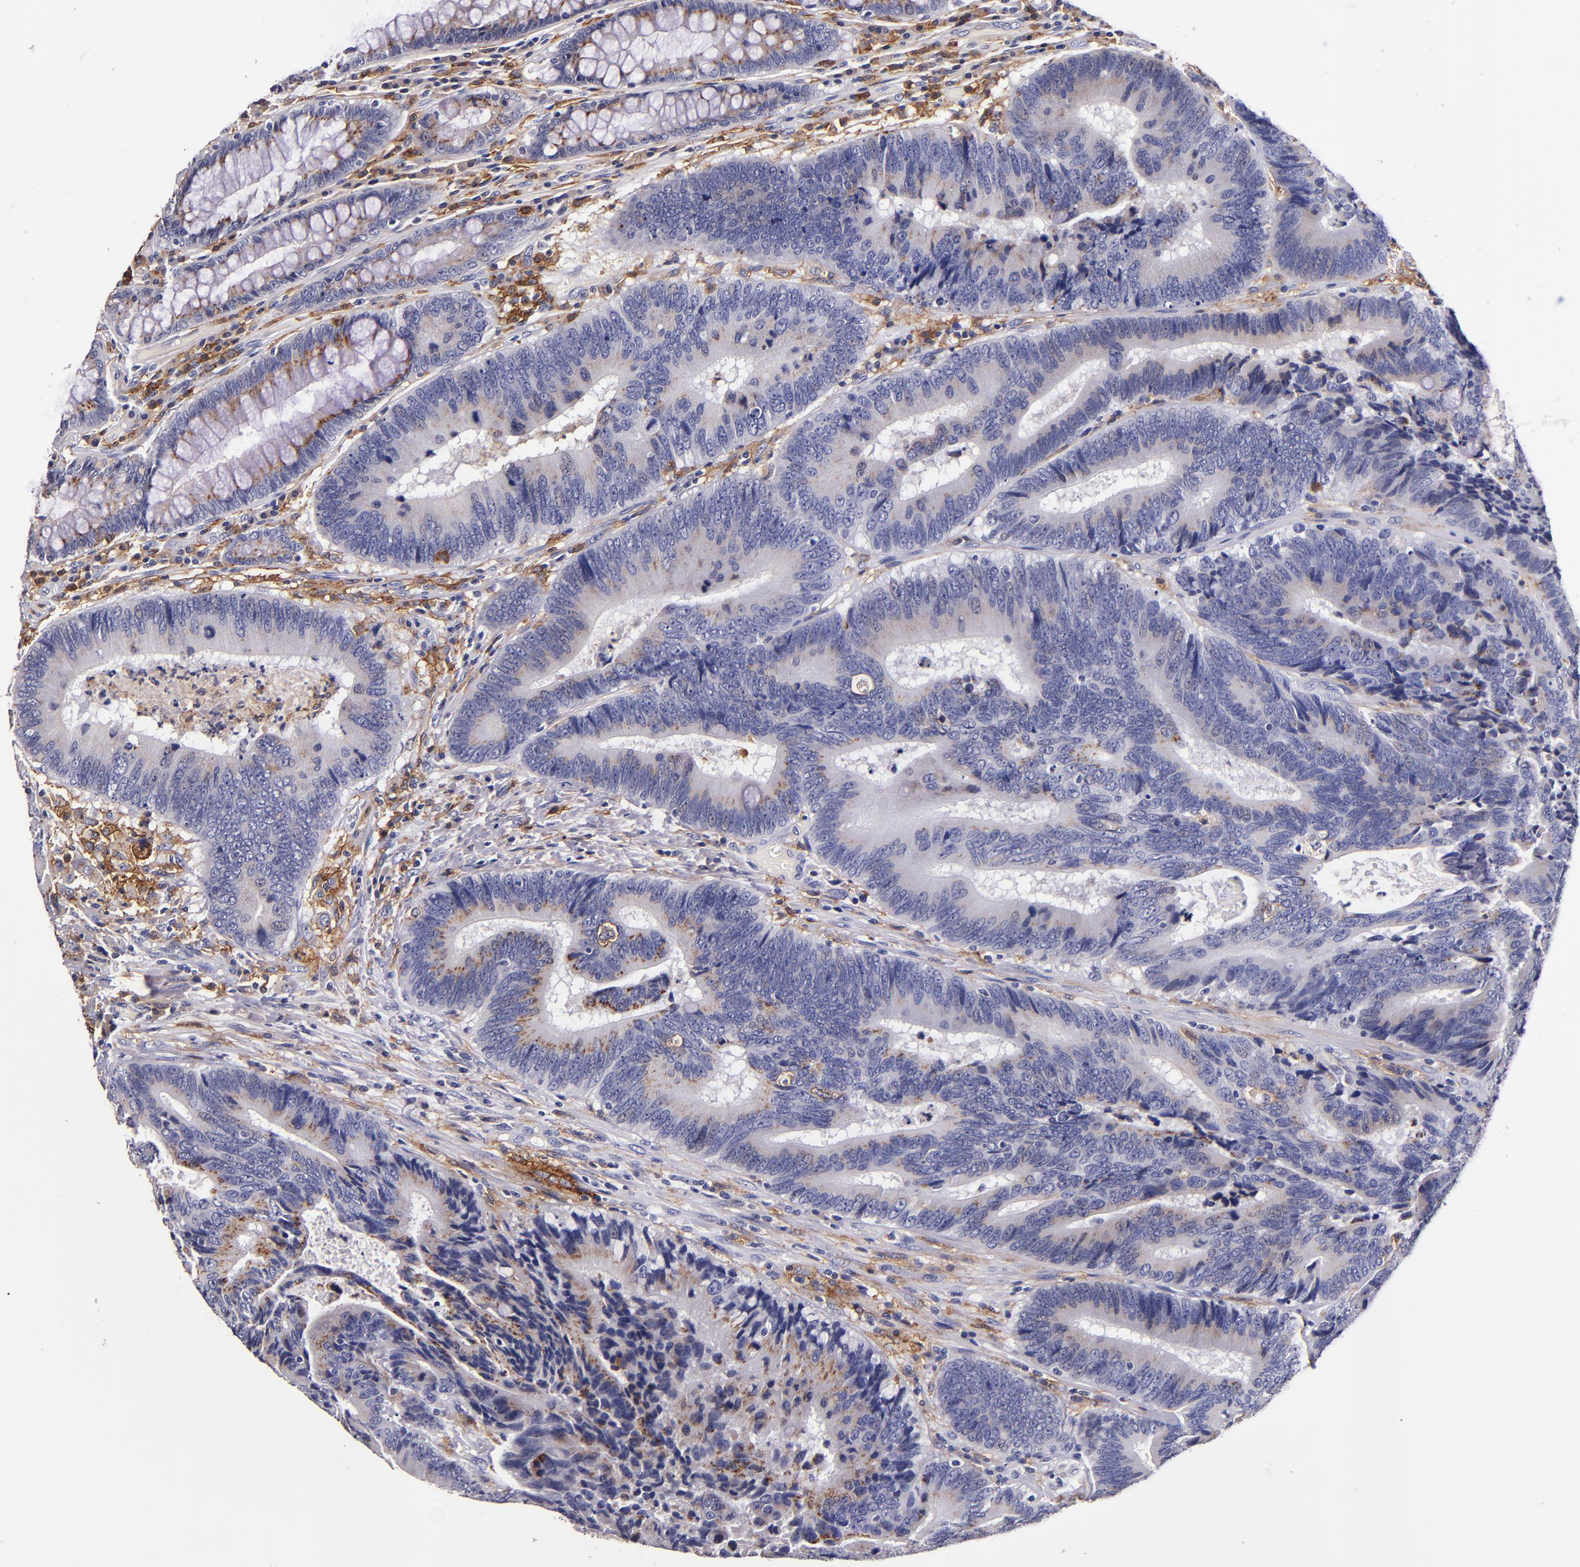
{"staining": {"intensity": "strong", "quantity": "25%-75%", "location": "cytoplasmic/membranous"}, "tissue": "colorectal cancer", "cell_type": "Tumor cells", "image_type": "cancer", "snomed": [{"axis": "morphology", "description": "Normal tissue, NOS"}, {"axis": "morphology", "description": "Adenocarcinoma, NOS"}, {"axis": "topography", "description": "Colon"}], "caption": "Strong cytoplasmic/membranous protein staining is present in about 25%-75% of tumor cells in colorectal cancer (adenocarcinoma).", "gene": "SIRPA", "patient": {"sex": "female", "age": 78}}